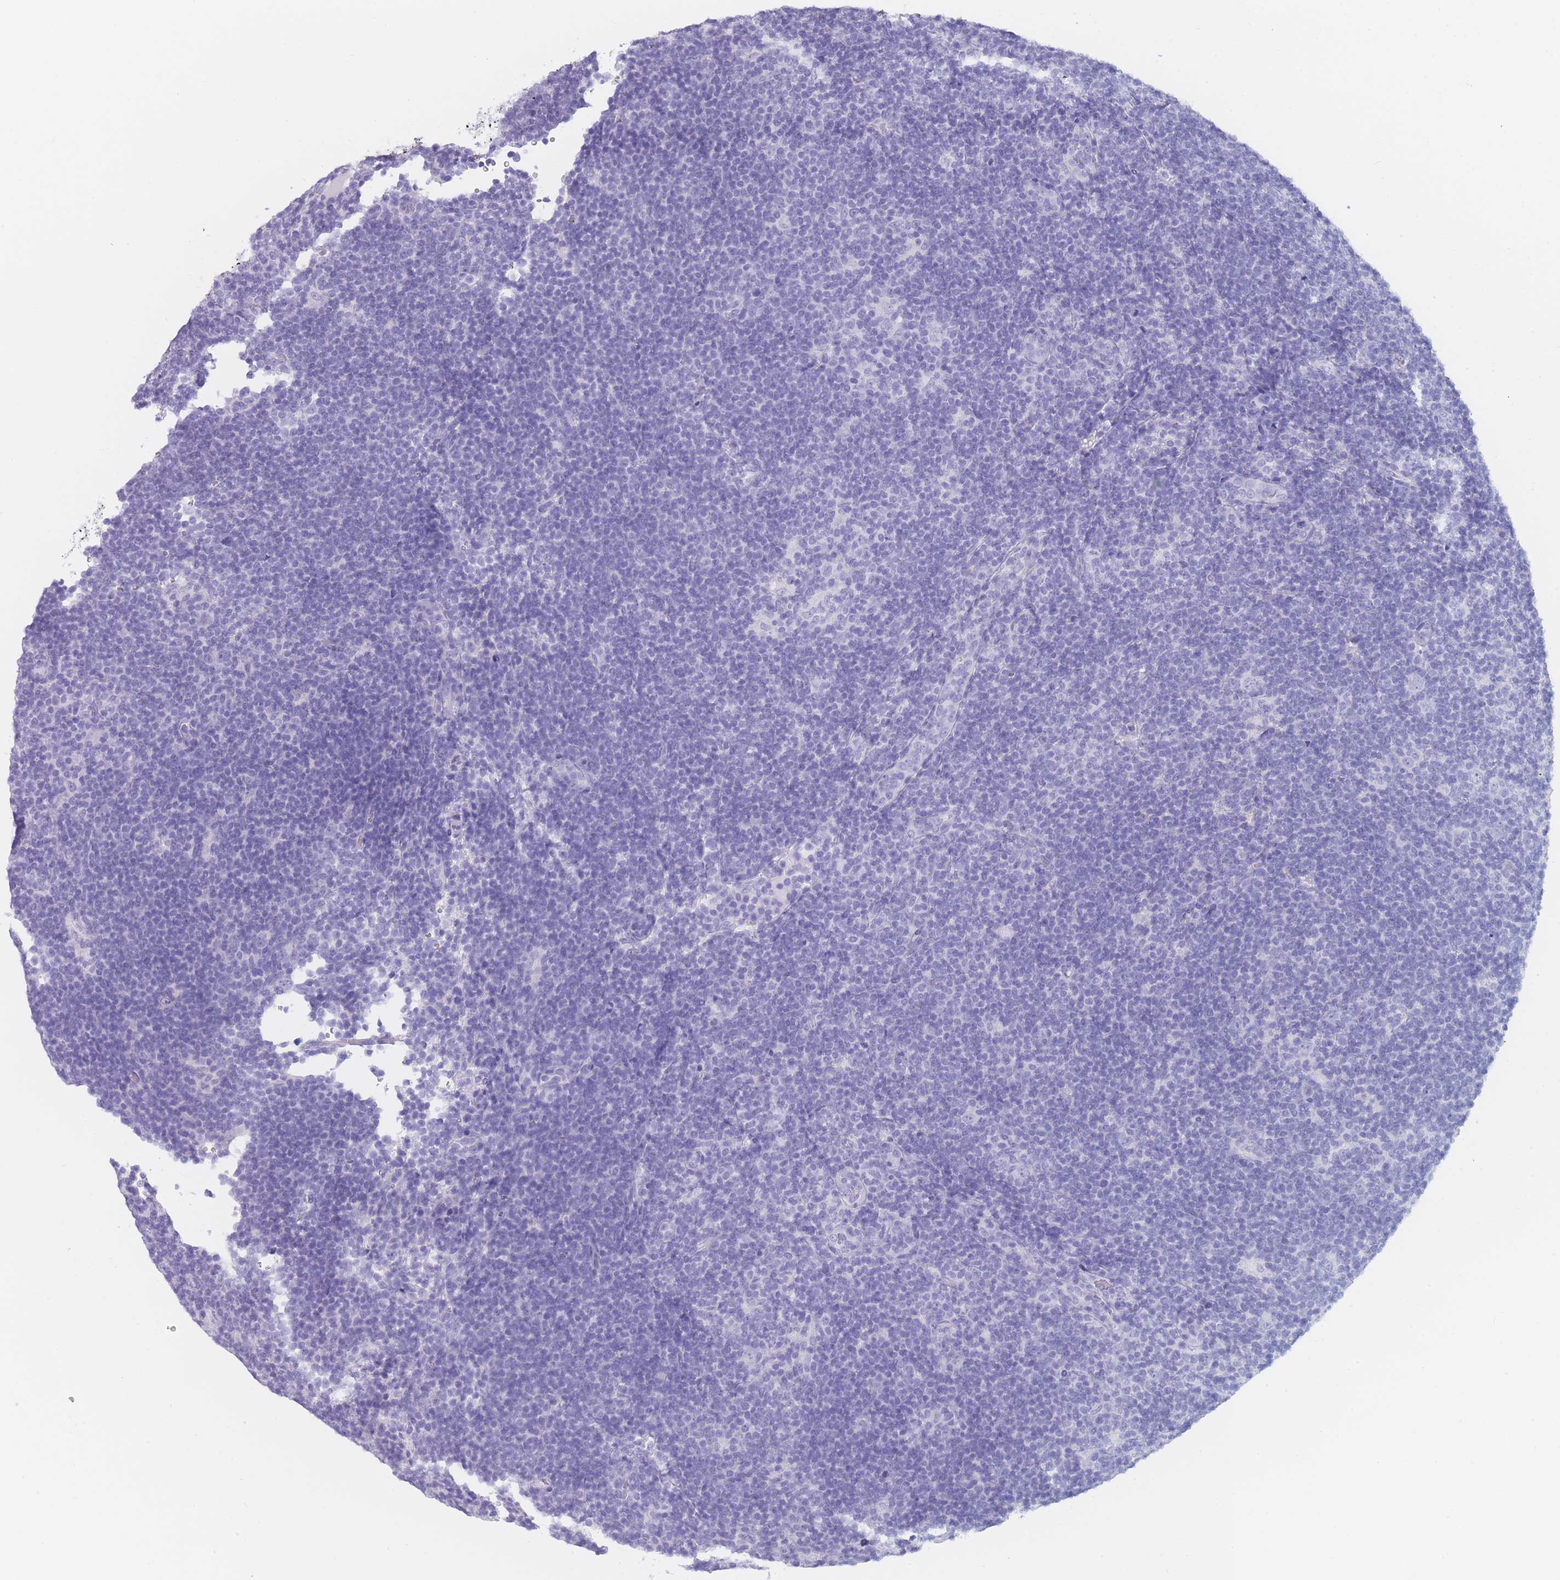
{"staining": {"intensity": "negative", "quantity": "none", "location": "none"}, "tissue": "lymphoma", "cell_type": "Tumor cells", "image_type": "cancer", "snomed": [{"axis": "morphology", "description": "Hodgkin's disease, NOS"}, {"axis": "topography", "description": "Lymph node"}], "caption": "A micrograph of human Hodgkin's disease is negative for staining in tumor cells.", "gene": "OR5D16", "patient": {"sex": "female", "age": 57}}